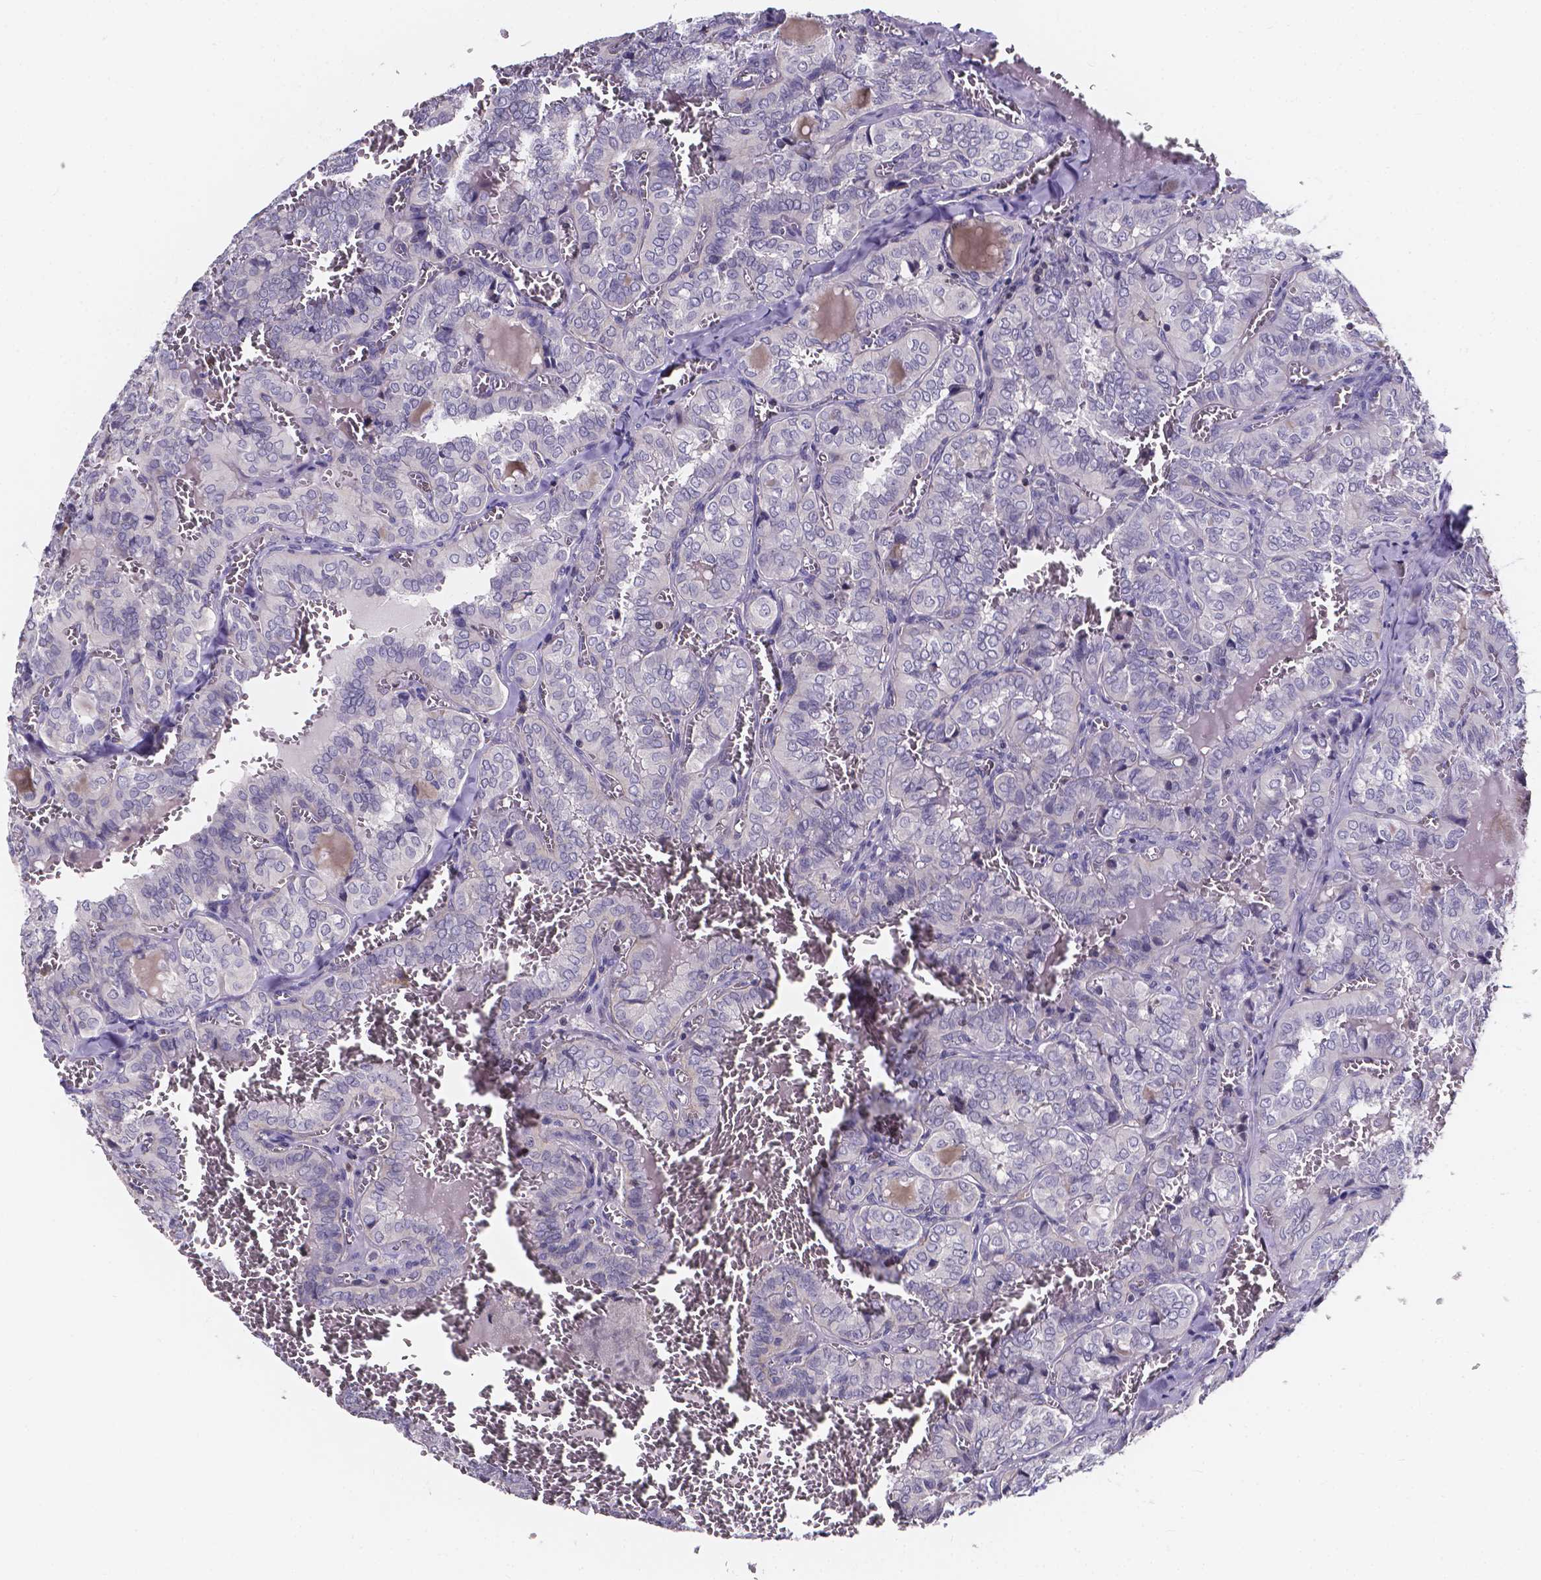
{"staining": {"intensity": "negative", "quantity": "none", "location": "none"}, "tissue": "thyroid cancer", "cell_type": "Tumor cells", "image_type": "cancer", "snomed": [{"axis": "morphology", "description": "Papillary adenocarcinoma, NOS"}, {"axis": "topography", "description": "Thyroid gland"}], "caption": "A high-resolution micrograph shows immunohistochemistry (IHC) staining of thyroid papillary adenocarcinoma, which demonstrates no significant positivity in tumor cells. (Stains: DAB immunohistochemistry (IHC) with hematoxylin counter stain, Microscopy: brightfield microscopy at high magnification).", "gene": "THEMIS", "patient": {"sex": "female", "age": 41}}